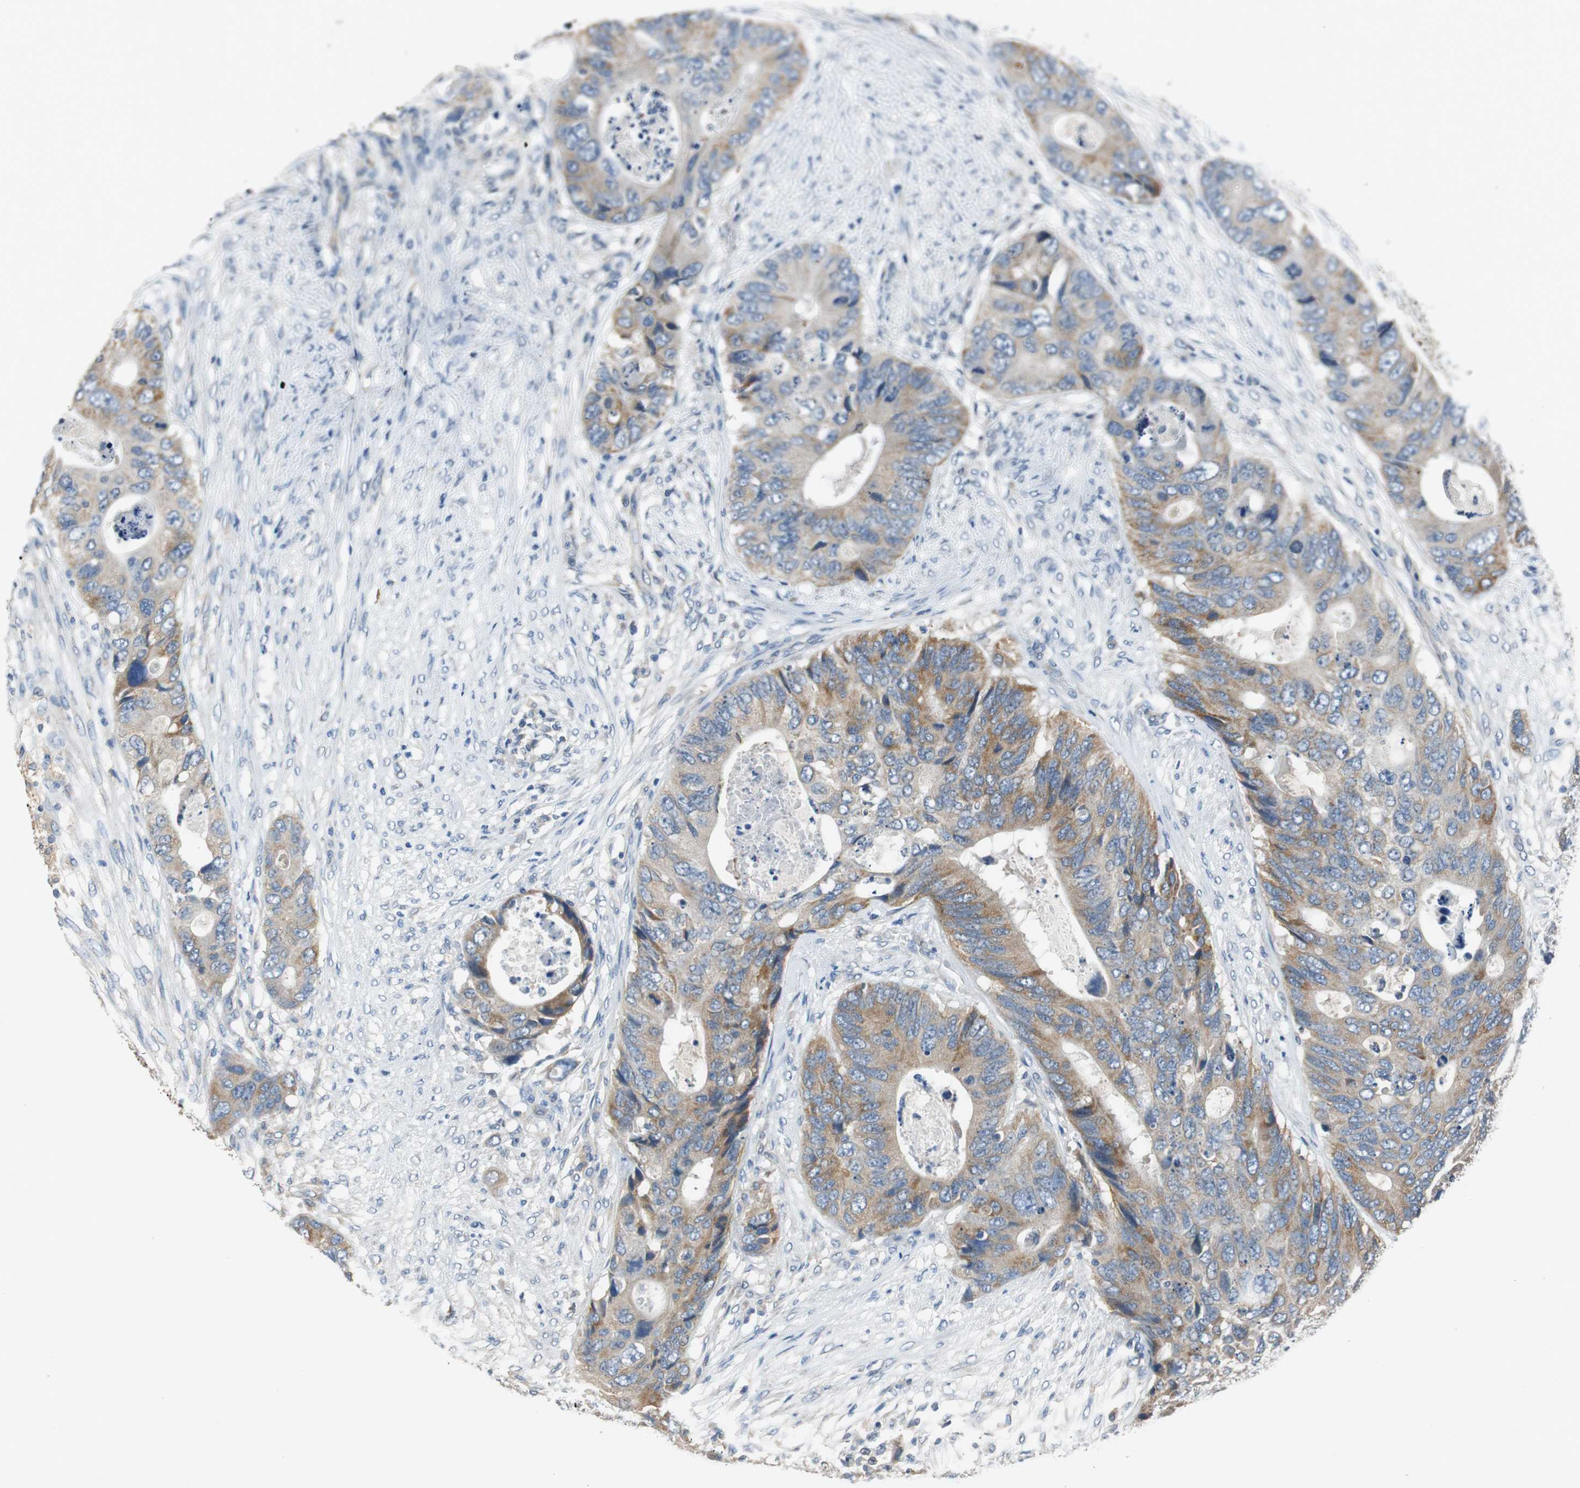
{"staining": {"intensity": "moderate", "quantity": ">75%", "location": "cytoplasmic/membranous"}, "tissue": "colorectal cancer", "cell_type": "Tumor cells", "image_type": "cancer", "snomed": [{"axis": "morphology", "description": "Adenocarcinoma, NOS"}, {"axis": "topography", "description": "Colon"}], "caption": "Adenocarcinoma (colorectal) was stained to show a protein in brown. There is medium levels of moderate cytoplasmic/membranous positivity in about >75% of tumor cells.", "gene": "ALDH4A1", "patient": {"sex": "male", "age": 71}}